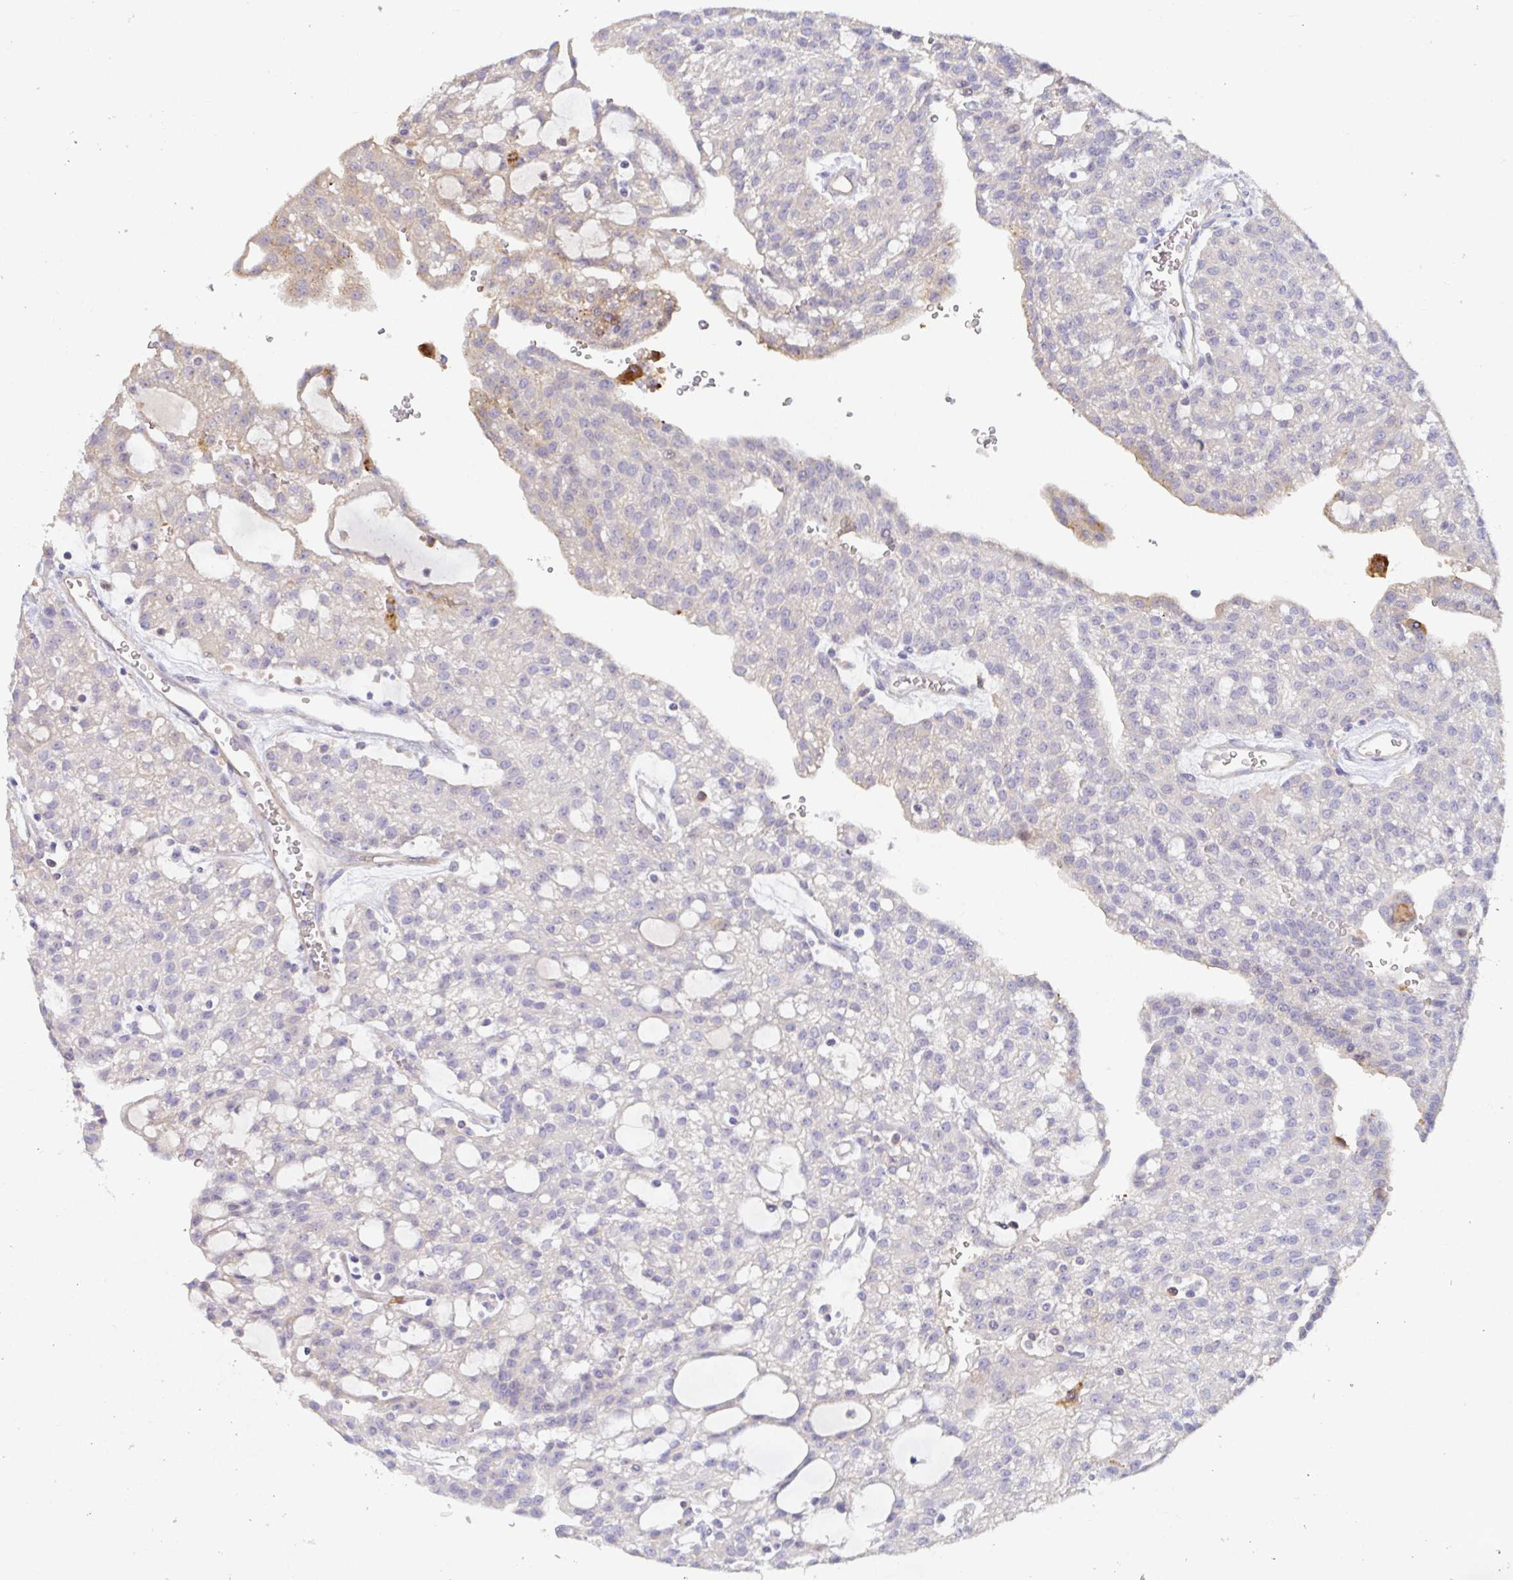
{"staining": {"intensity": "weak", "quantity": "<25%", "location": "cytoplasmic/membranous"}, "tissue": "renal cancer", "cell_type": "Tumor cells", "image_type": "cancer", "snomed": [{"axis": "morphology", "description": "Adenocarcinoma, NOS"}, {"axis": "topography", "description": "Kidney"}], "caption": "This is an immunohistochemistry (IHC) image of human adenocarcinoma (renal). There is no positivity in tumor cells.", "gene": "ANO5", "patient": {"sex": "male", "age": 63}}